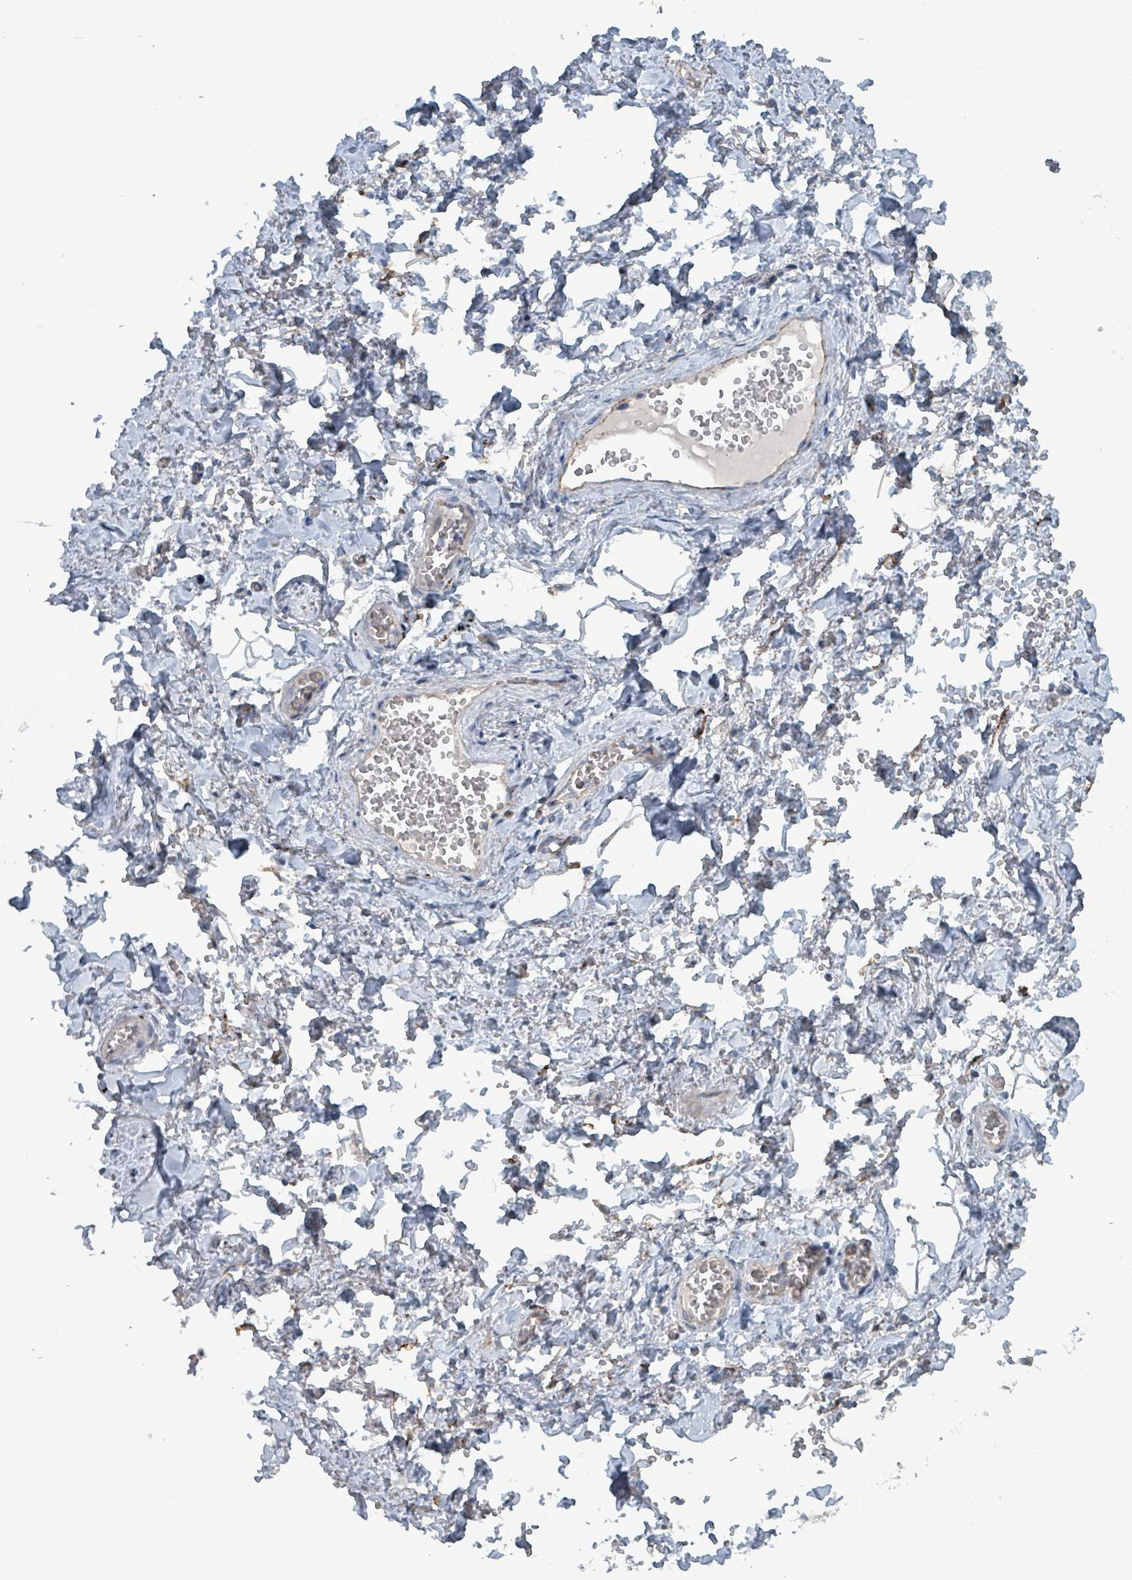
{"staining": {"intensity": "negative", "quantity": "none", "location": "none"}, "tissue": "adipose tissue", "cell_type": "Adipocytes", "image_type": "normal", "snomed": [{"axis": "morphology", "description": "Normal tissue, NOS"}, {"axis": "topography", "description": "Vulva"}, {"axis": "topography", "description": "Vagina"}, {"axis": "topography", "description": "Peripheral nerve tissue"}], "caption": "High power microscopy histopathology image of an IHC micrograph of unremarkable adipose tissue, revealing no significant staining in adipocytes. (Stains: DAB (3,3'-diaminobenzidine) immunohistochemistry with hematoxylin counter stain, Microscopy: brightfield microscopy at high magnification).", "gene": "TAAR5", "patient": {"sex": "female", "age": 66}}